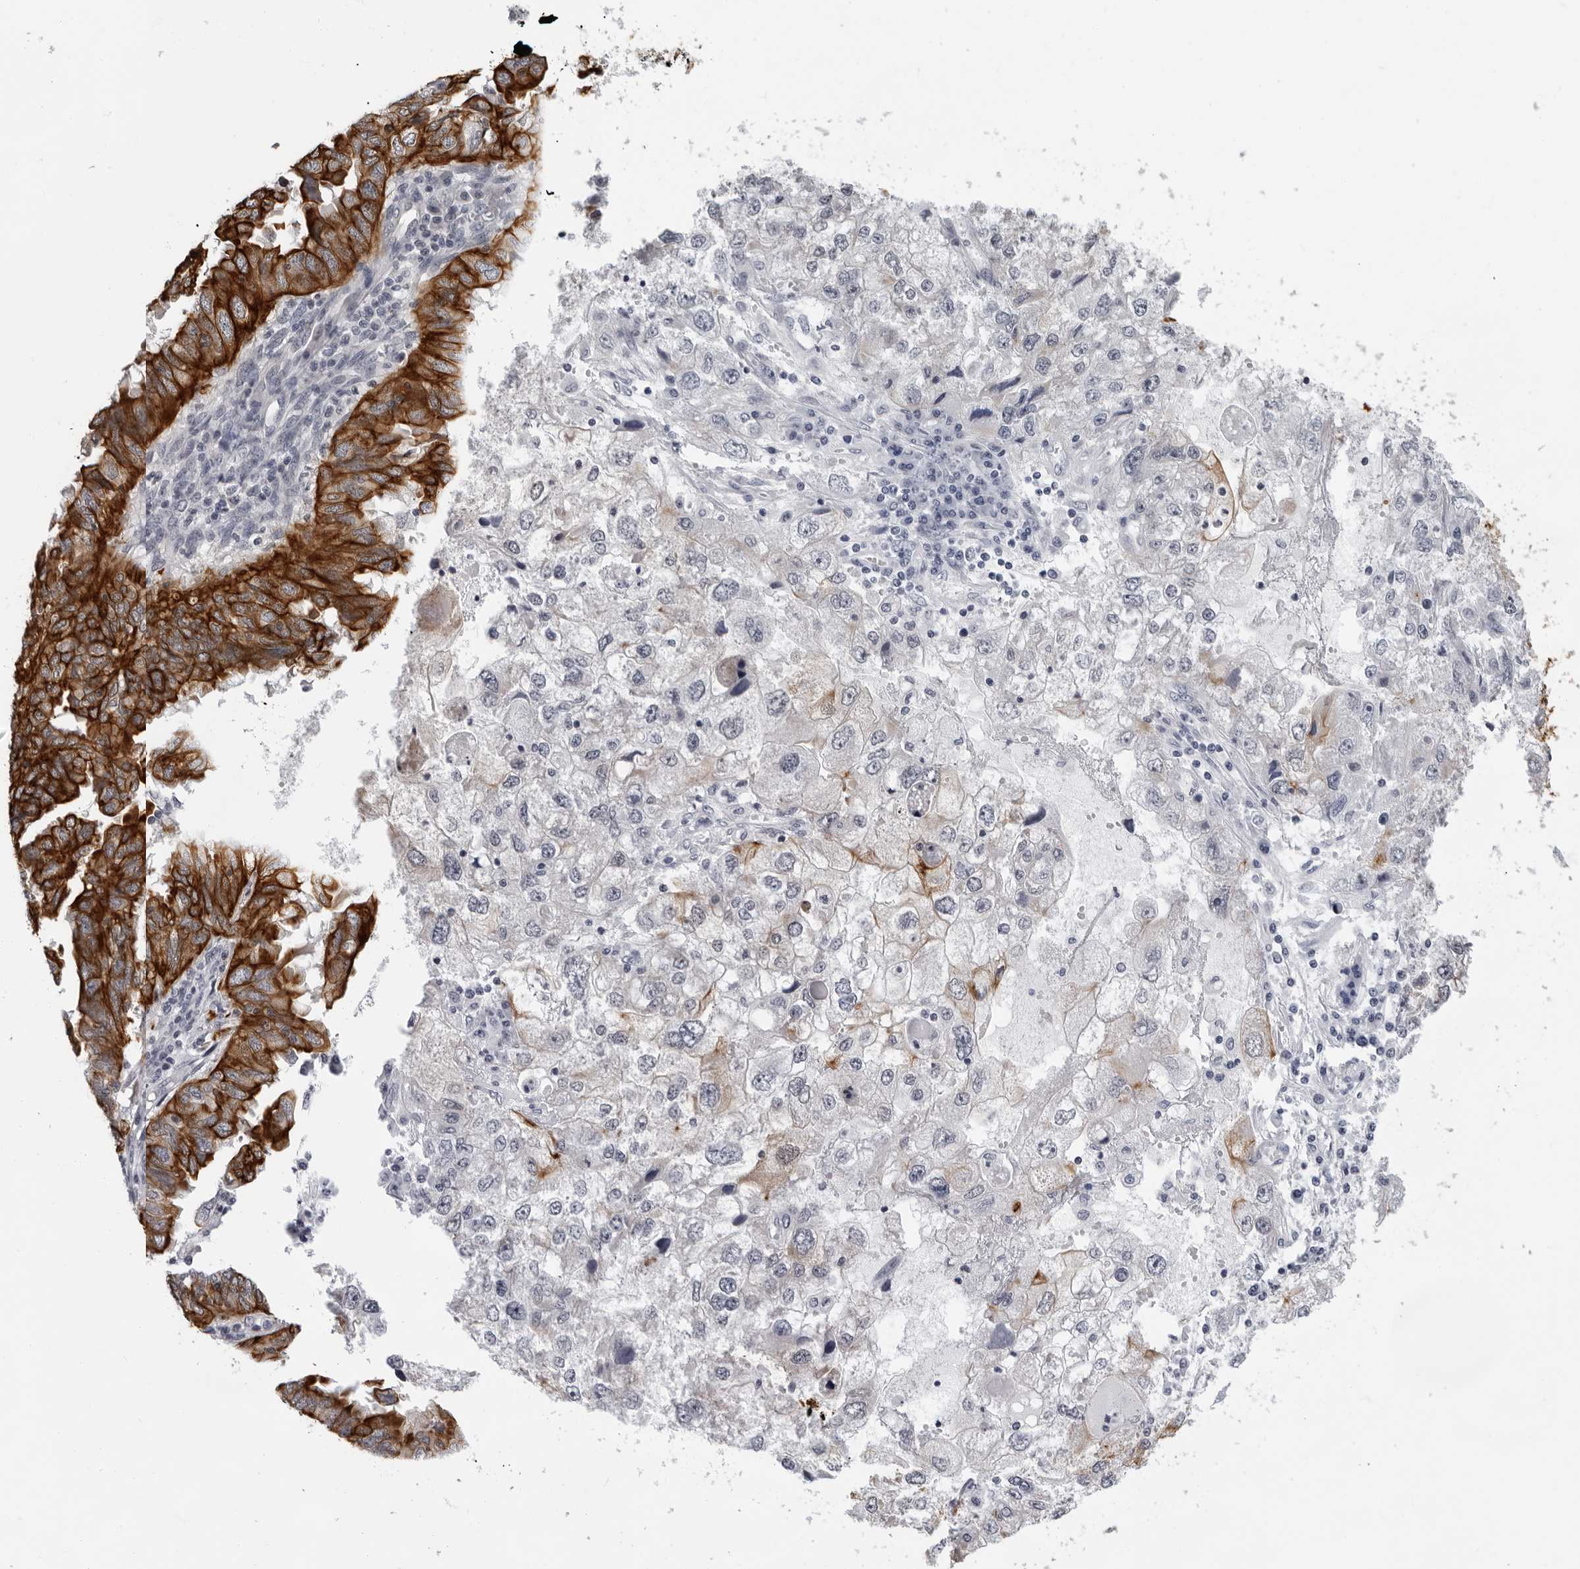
{"staining": {"intensity": "strong", "quantity": ">75%", "location": "cytoplasmic/membranous"}, "tissue": "endometrial cancer", "cell_type": "Tumor cells", "image_type": "cancer", "snomed": [{"axis": "morphology", "description": "Adenocarcinoma, NOS"}, {"axis": "topography", "description": "Uterus"}], "caption": "Immunohistochemical staining of endometrial cancer displays strong cytoplasmic/membranous protein positivity in about >75% of tumor cells.", "gene": "CCDC28B", "patient": {"sex": "female", "age": 77}}